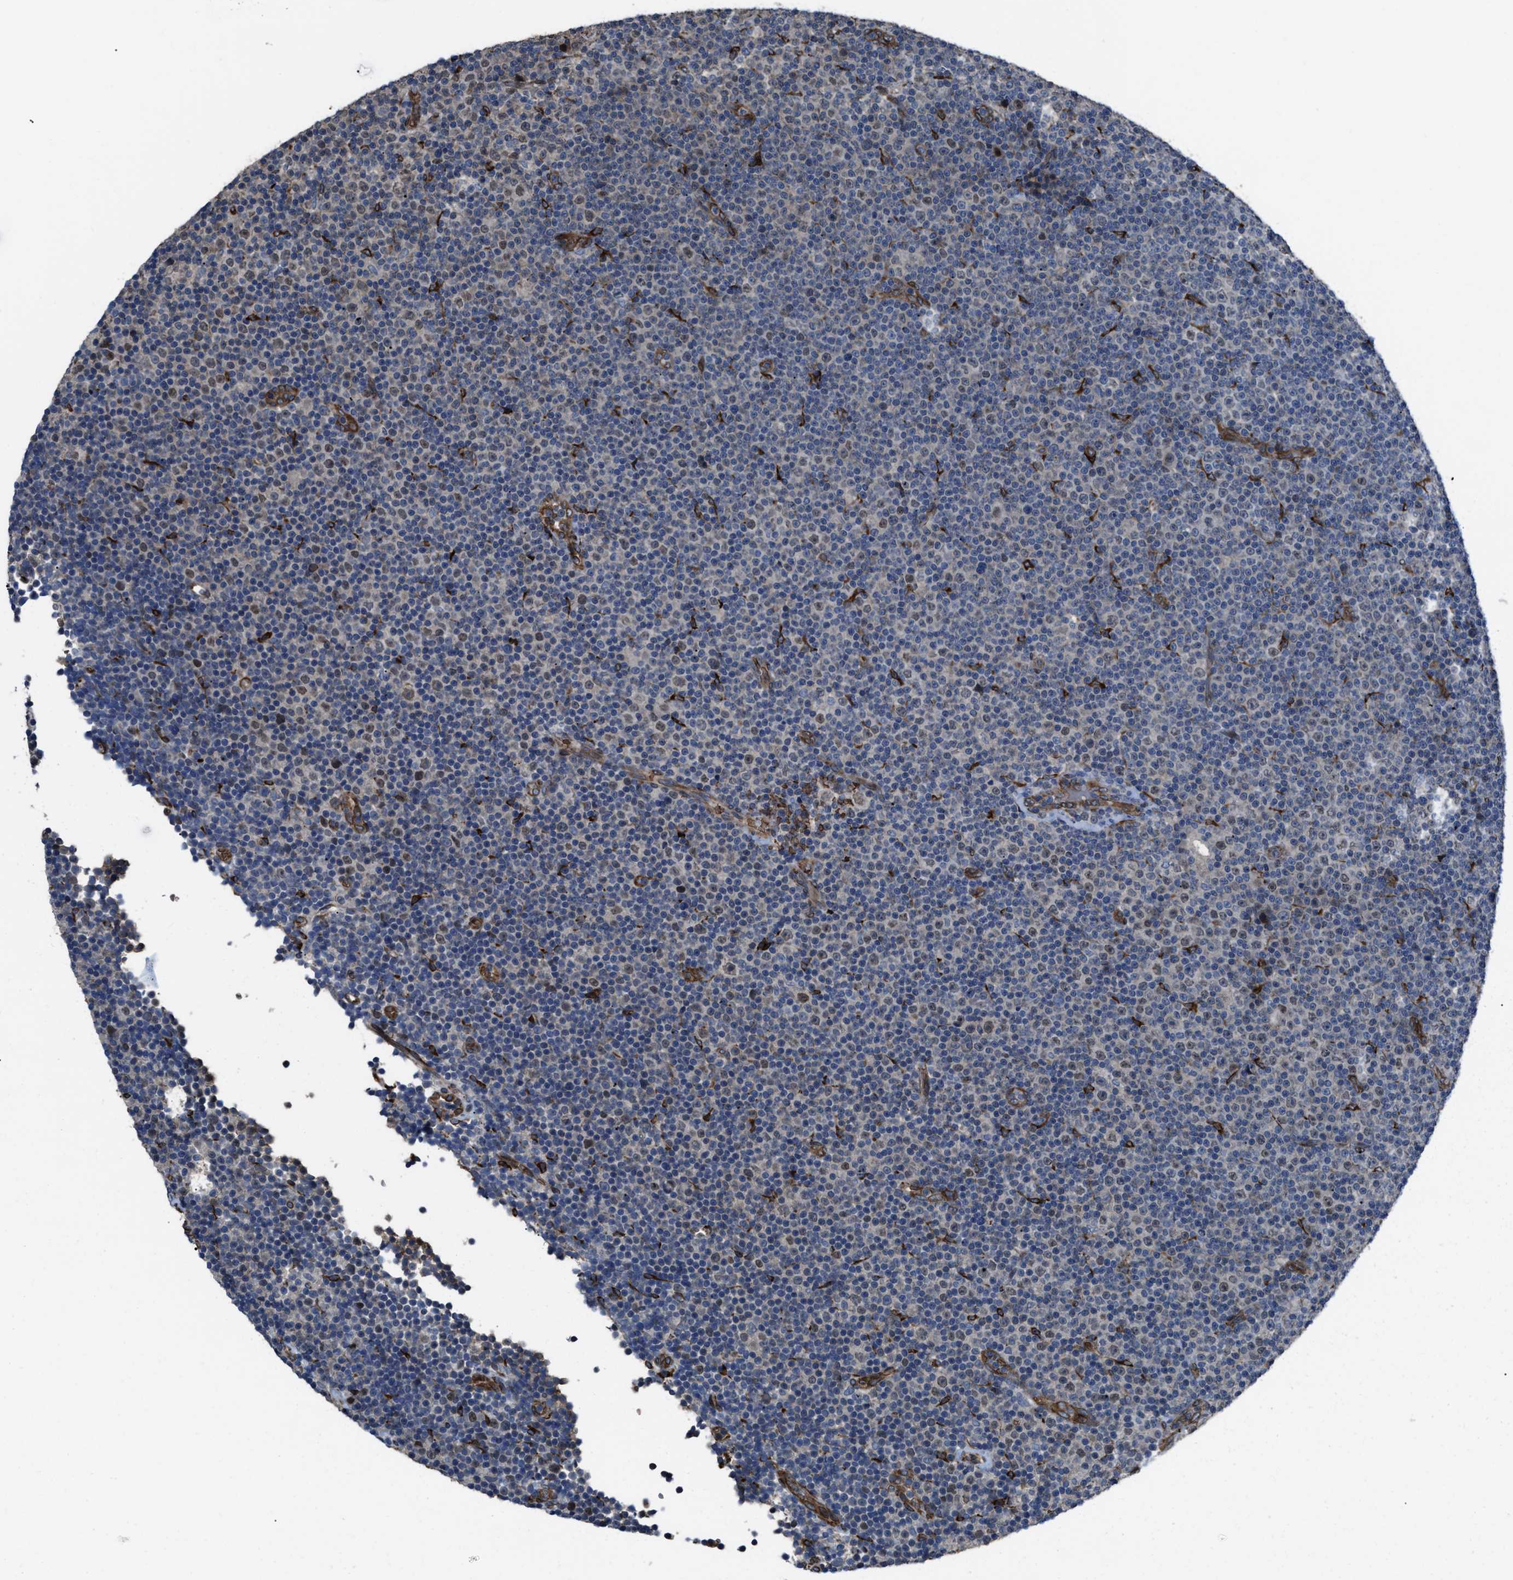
{"staining": {"intensity": "weak", "quantity": "25%-75%", "location": "nuclear"}, "tissue": "lymphoma", "cell_type": "Tumor cells", "image_type": "cancer", "snomed": [{"axis": "morphology", "description": "Malignant lymphoma, non-Hodgkin's type, Low grade"}, {"axis": "topography", "description": "Lymph node"}], "caption": "Protein staining by IHC shows weak nuclear staining in about 25%-75% of tumor cells in low-grade malignant lymphoma, non-Hodgkin's type. (IHC, brightfield microscopy, high magnification).", "gene": "SELENOM", "patient": {"sex": "female", "age": 67}}